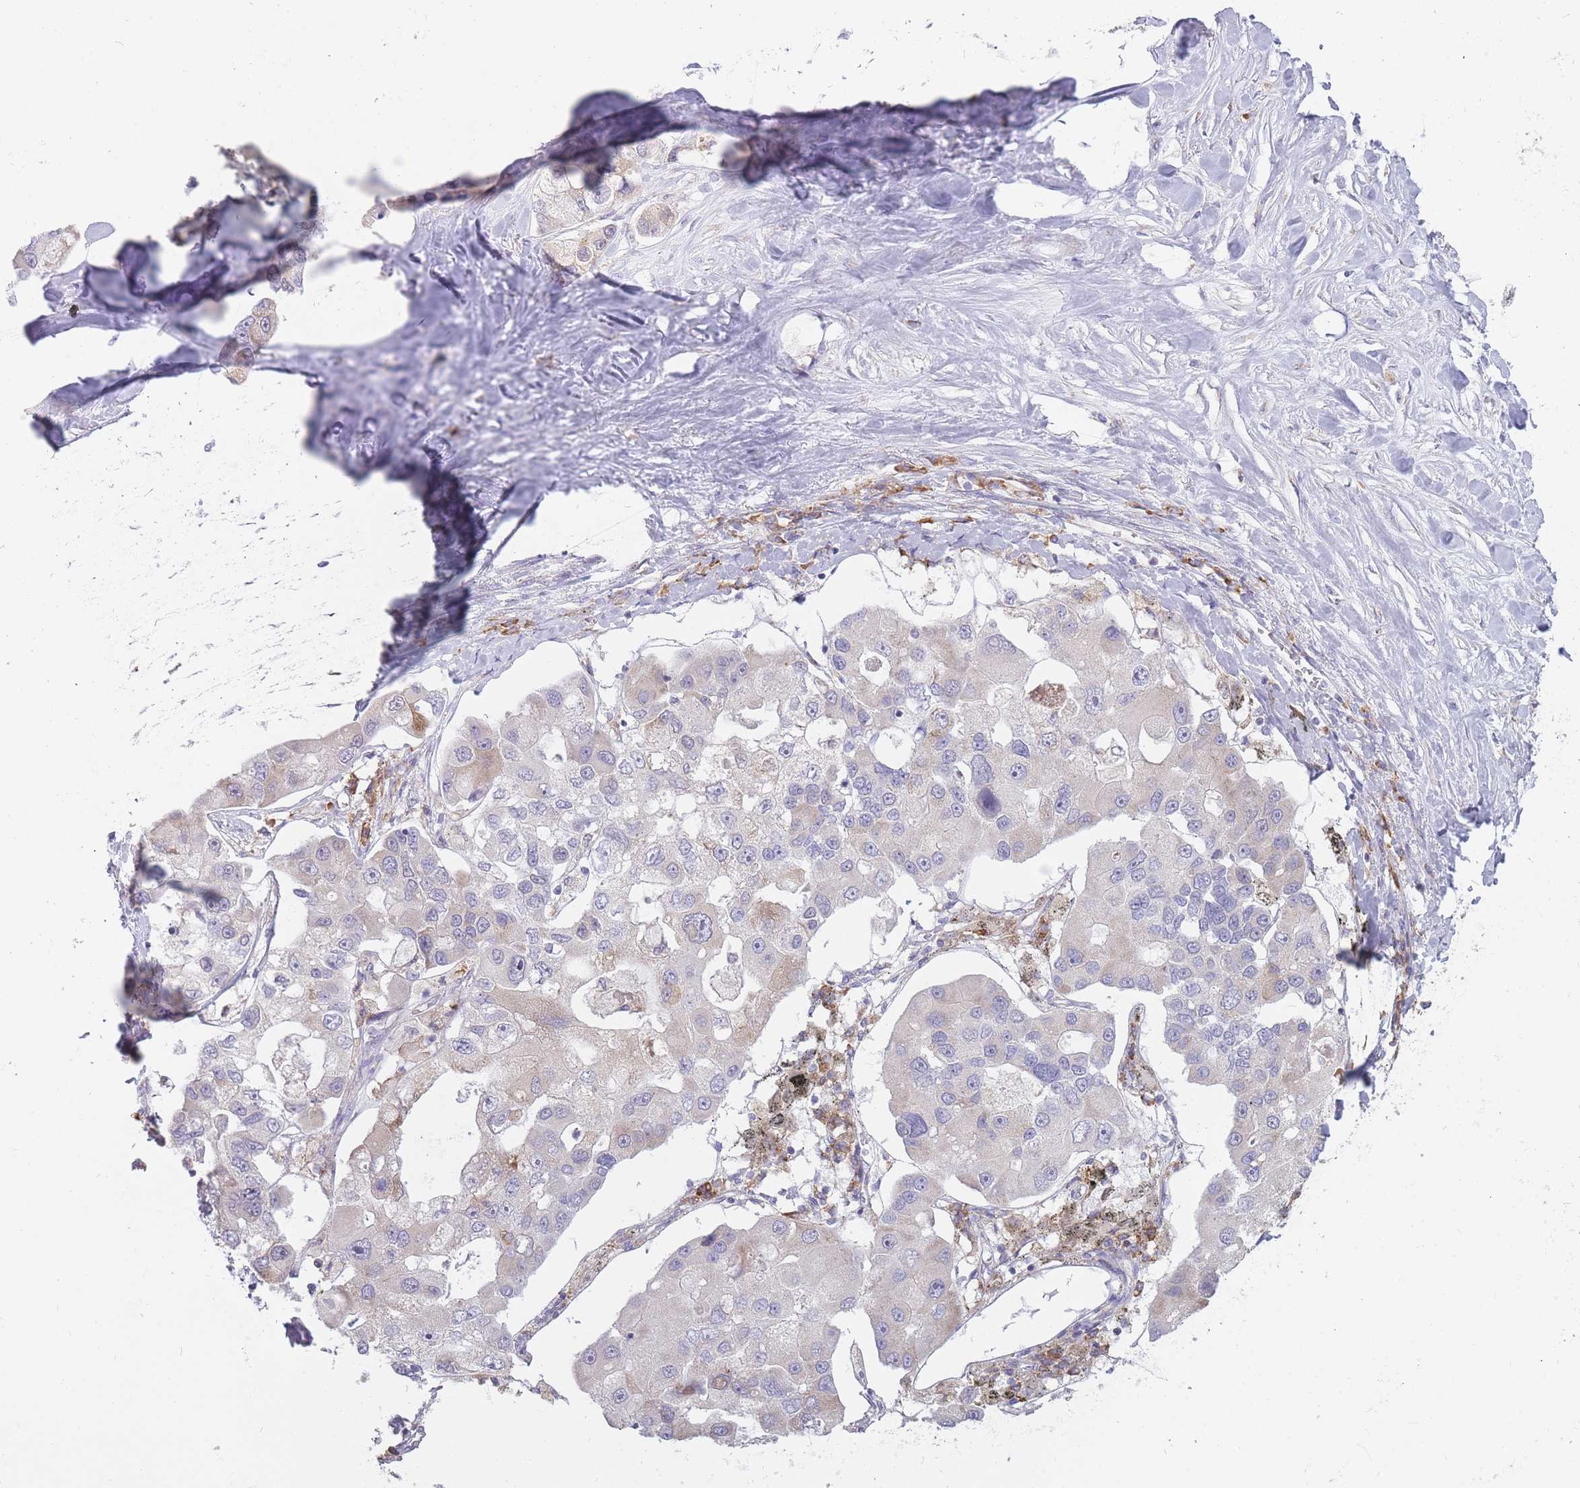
{"staining": {"intensity": "negative", "quantity": "none", "location": "none"}, "tissue": "lung cancer", "cell_type": "Tumor cells", "image_type": "cancer", "snomed": [{"axis": "morphology", "description": "Adenocarcinoma, NOS"}, {"axis": "topography", "description": "Lung"}], "caption": "Immunohistochemical staining of lung adenocarcinoma reveals no significant staining in tumor cells. Nuclei are stained in blue.", "gene": "TRAPPC5", "patient": {"sex": "female", "age": 54}}